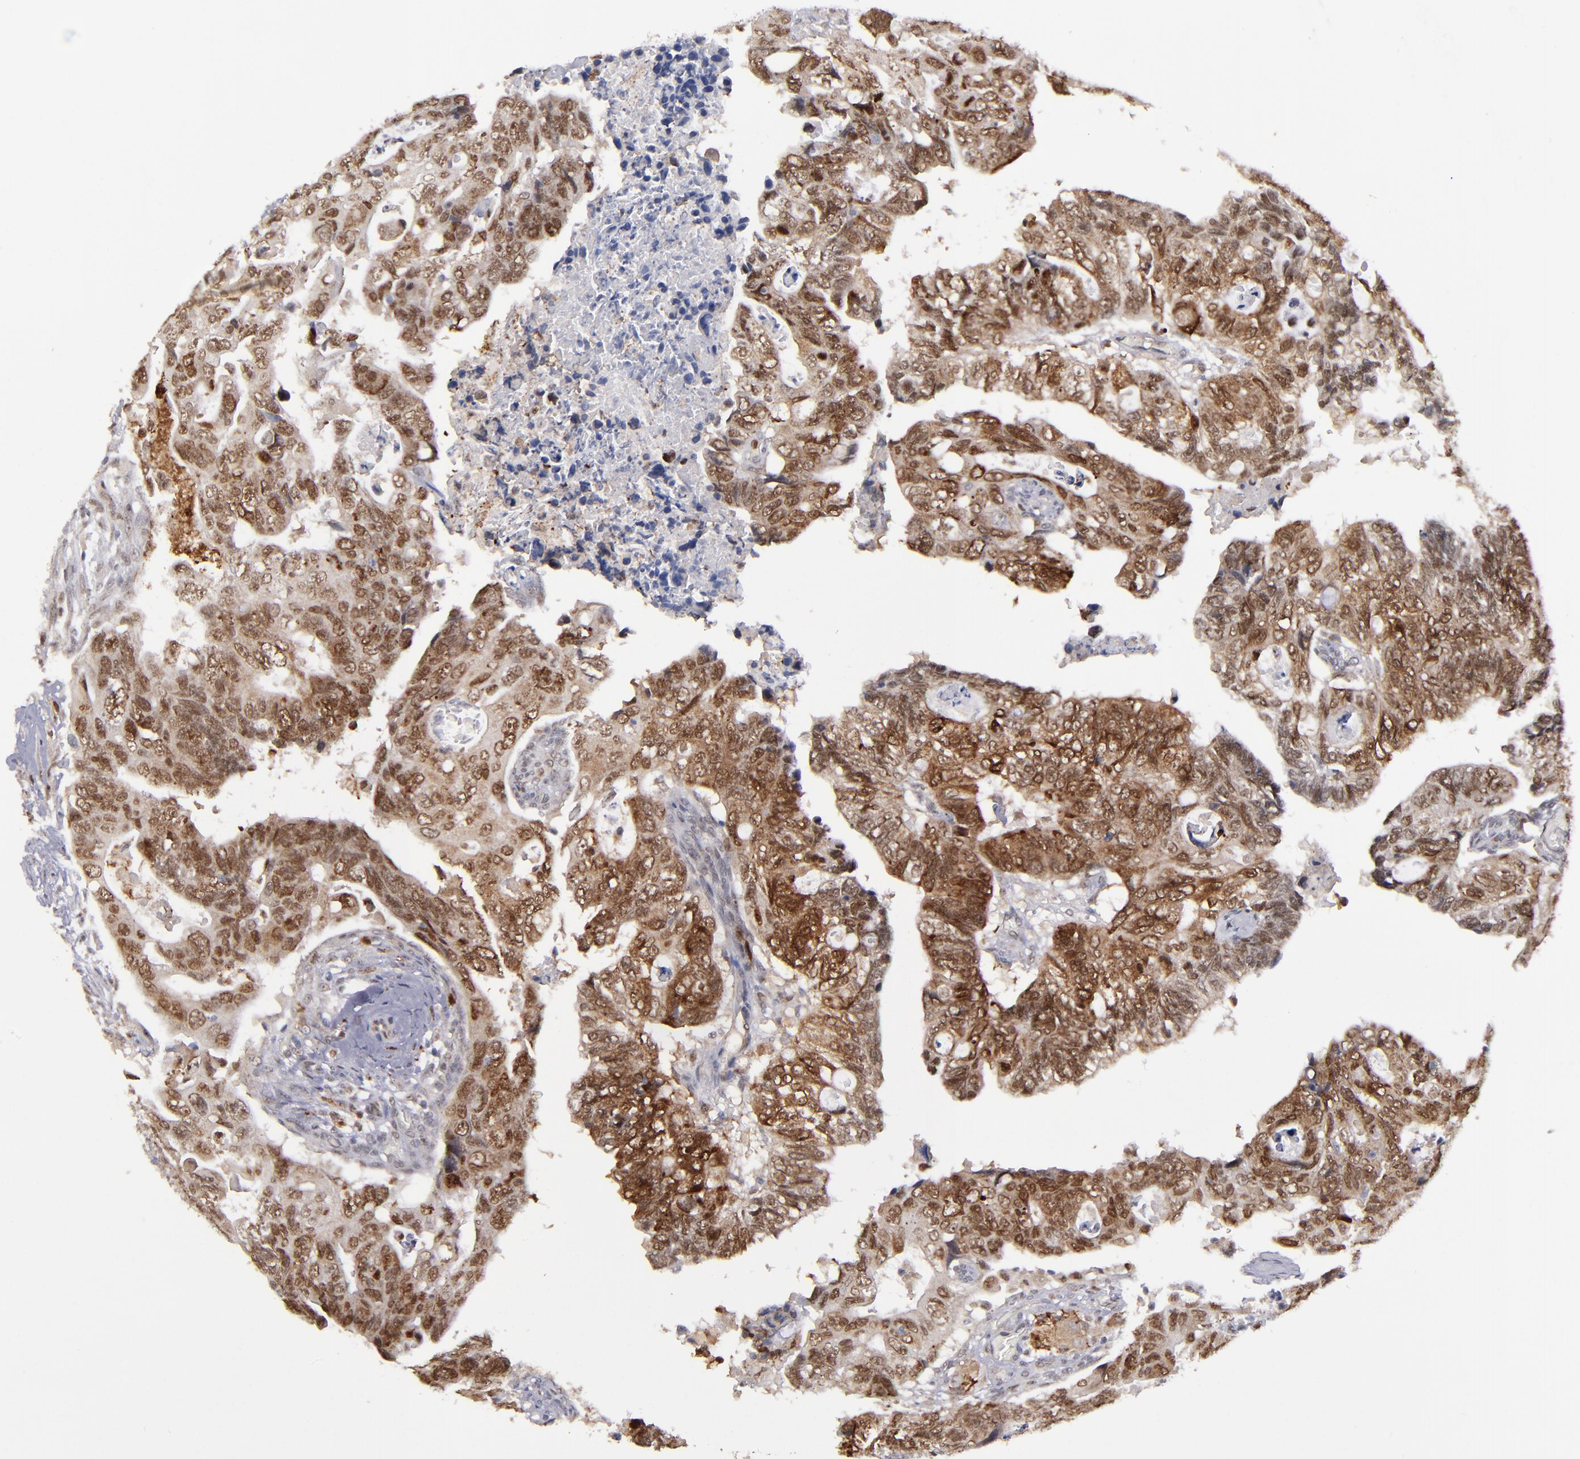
{"staining": {"intensity": "strong", "quantity": ">75%", "location": "nuclear"}, "tissue": "colorectal cancer", "cell_type": "Tumor cells", "image_type": "cancer", "snomed": [{"axis": "morphology", "description": "Adenocarcinoma, NOS"}, {"axis": "topography", "description": "Rectum"}], "caption": "There is high levels of strong nuclear expression in tumor cells of adenocarcinoma (colorectal), as demonstrated by immunohistochemical staining (brown color).", "gene": "RREB1", "patient": {"sex": "male", "age": 53}}